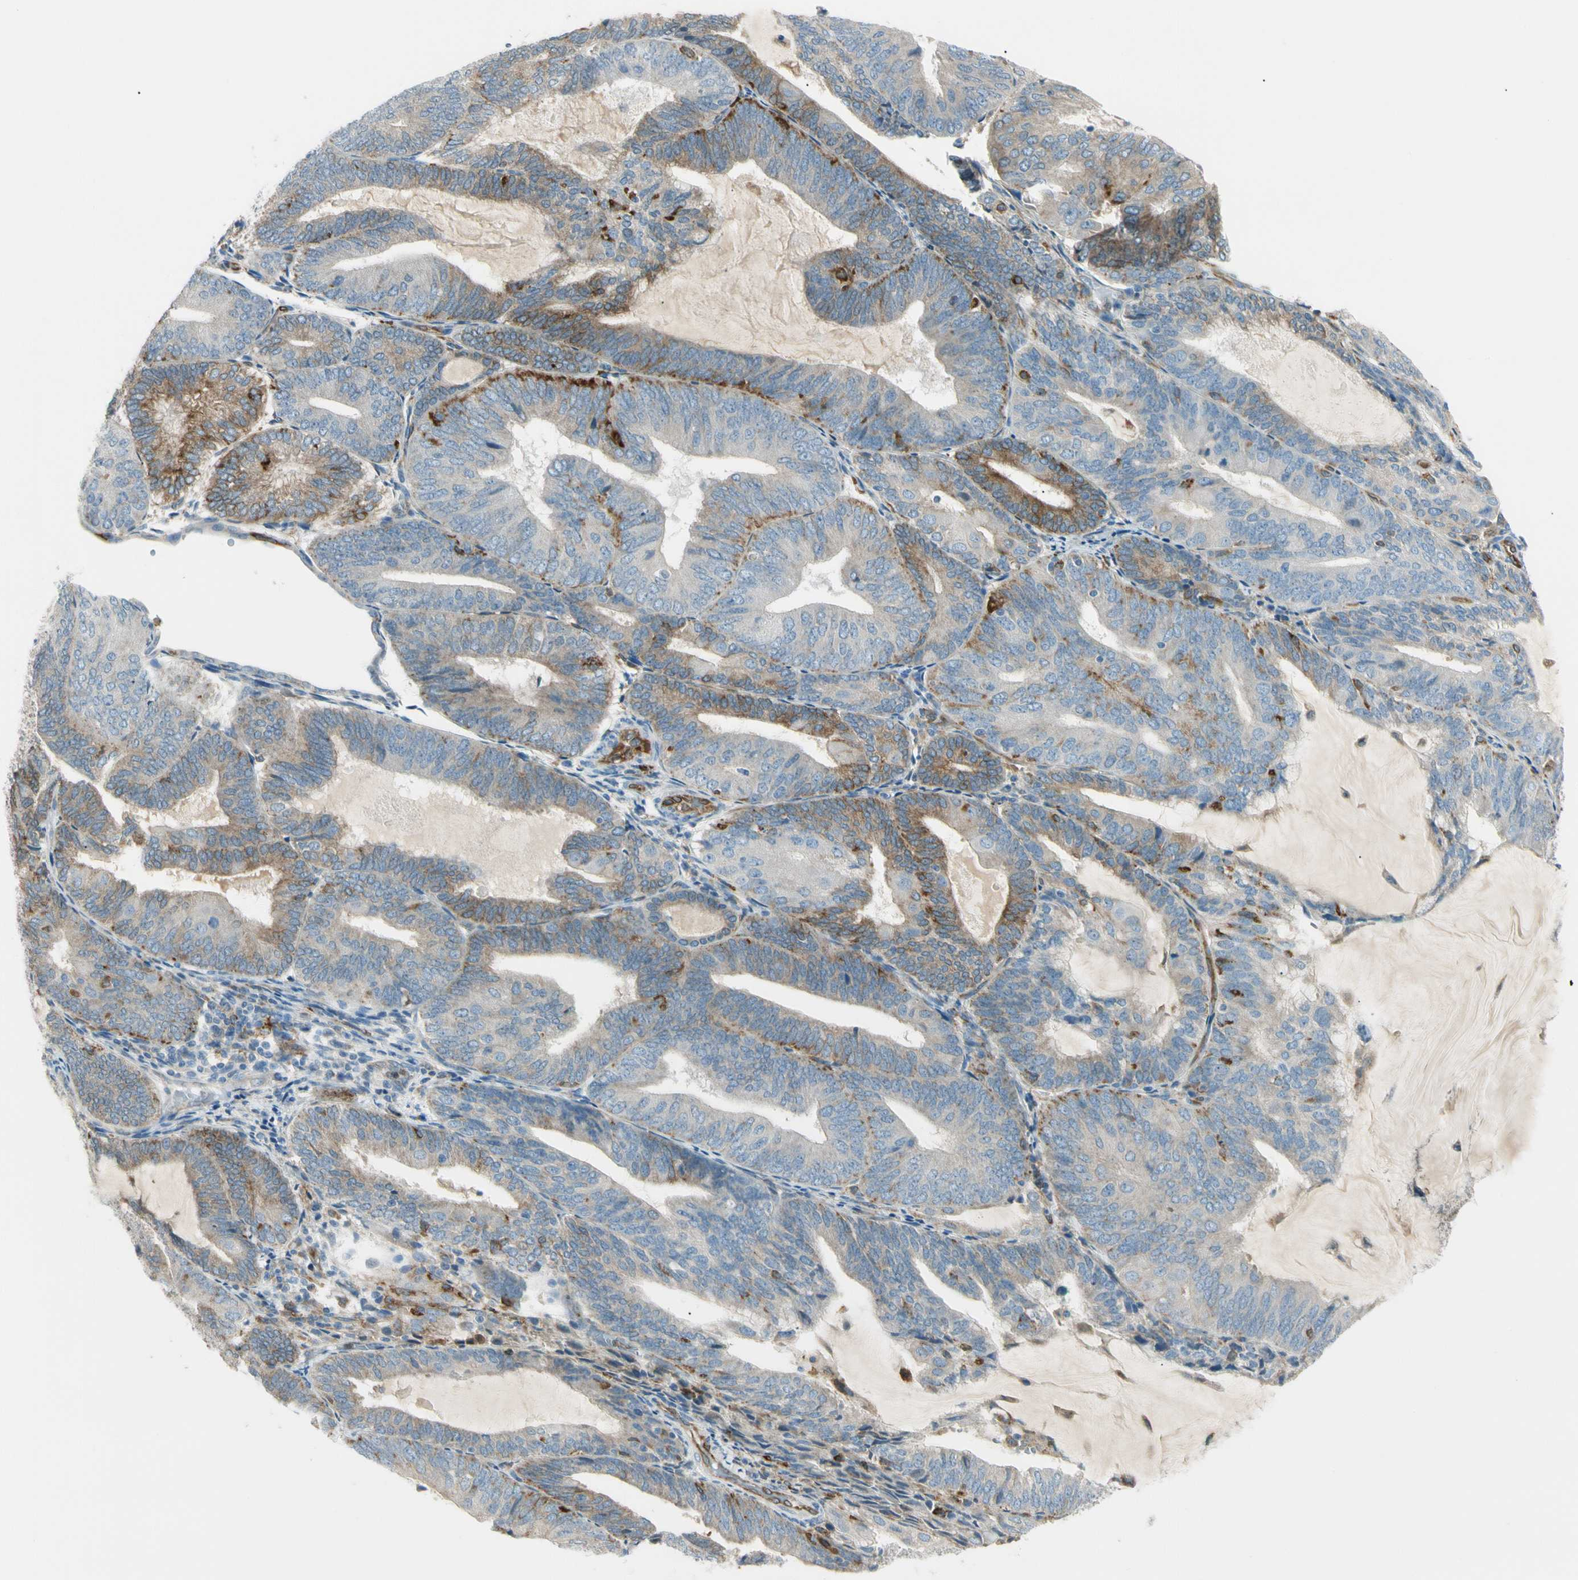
{"staining": {"intensity": "strong", "quantity": "<25%", "location": "cytoplasmic/membranous"}, "tissue": "endometrial cancer", "cell_type": "Tumor cells", "image_type": "cancer", "snomed": [{"axis": "morphology", "description": "Adenocarcinoma, NOS"}, {"axis": "topography", "description": "Endometrium"}], "caption": "Human adenocarcinoma (endometrial) stained for a protein (brown) displays strong cytoplasmic/membranous positive positivity in approximately <25% of tumor cells.", "gene": "LPCAT2", "patient": {"sex": "female", "age": 81}}